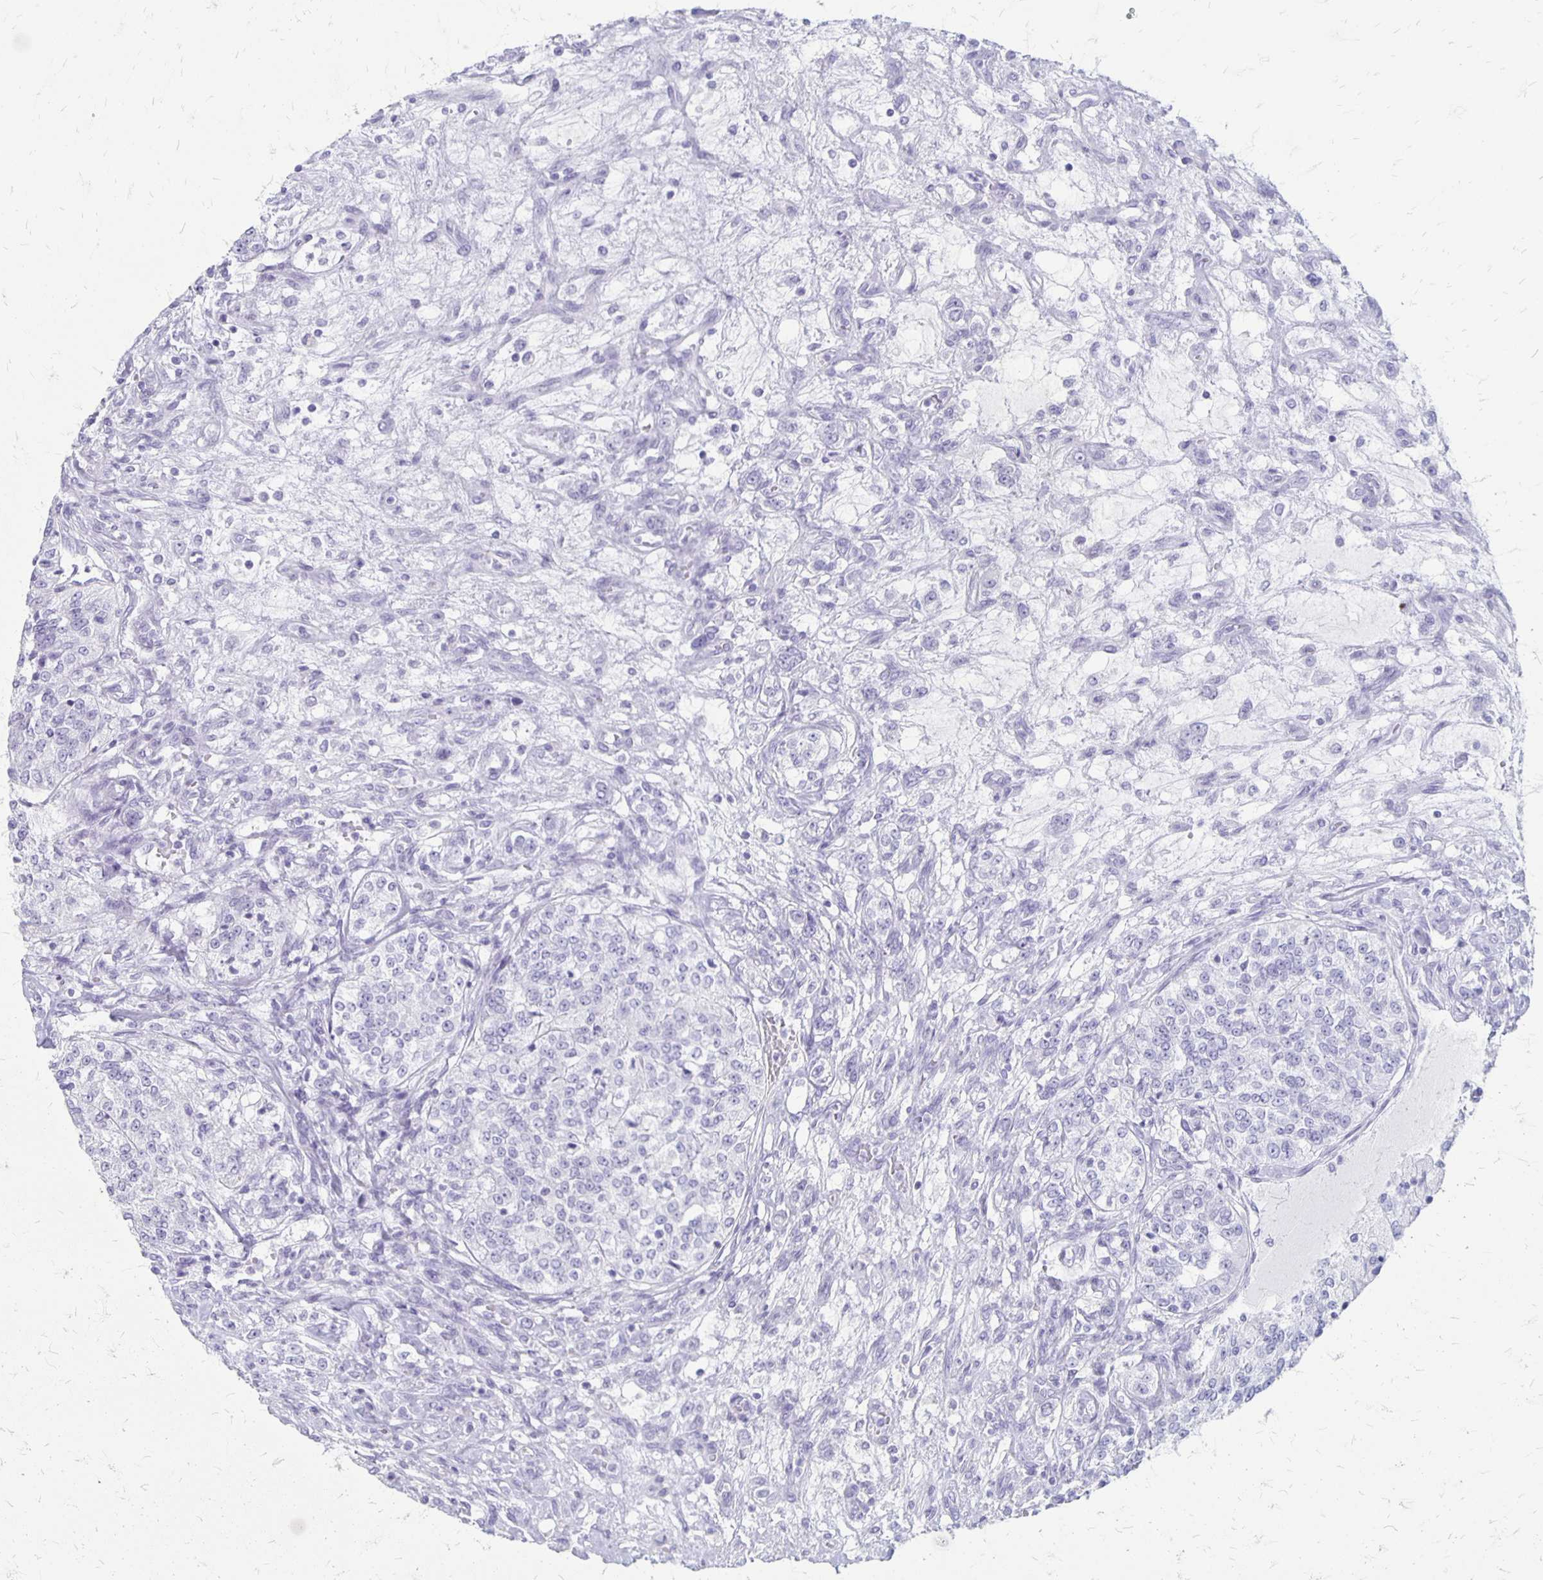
{"staining": {"intensity": "negative", "quantity": "none", "location": "none"}, "tissue": "renal cancer", "cell_type": "Tumor cells", "image_type": "cancer", "snomed": [{"axis": "morphology", "description": "Adenocarcinoma, NOS"}, {"axis": "topography", "description": "Kidney"}], "caption": "This is an IHC histopathology image of human renal cancer. There is no expression in tumor cells.", "gene": "MAGEC2", "patient": {"sex": "female", "age": 63}}